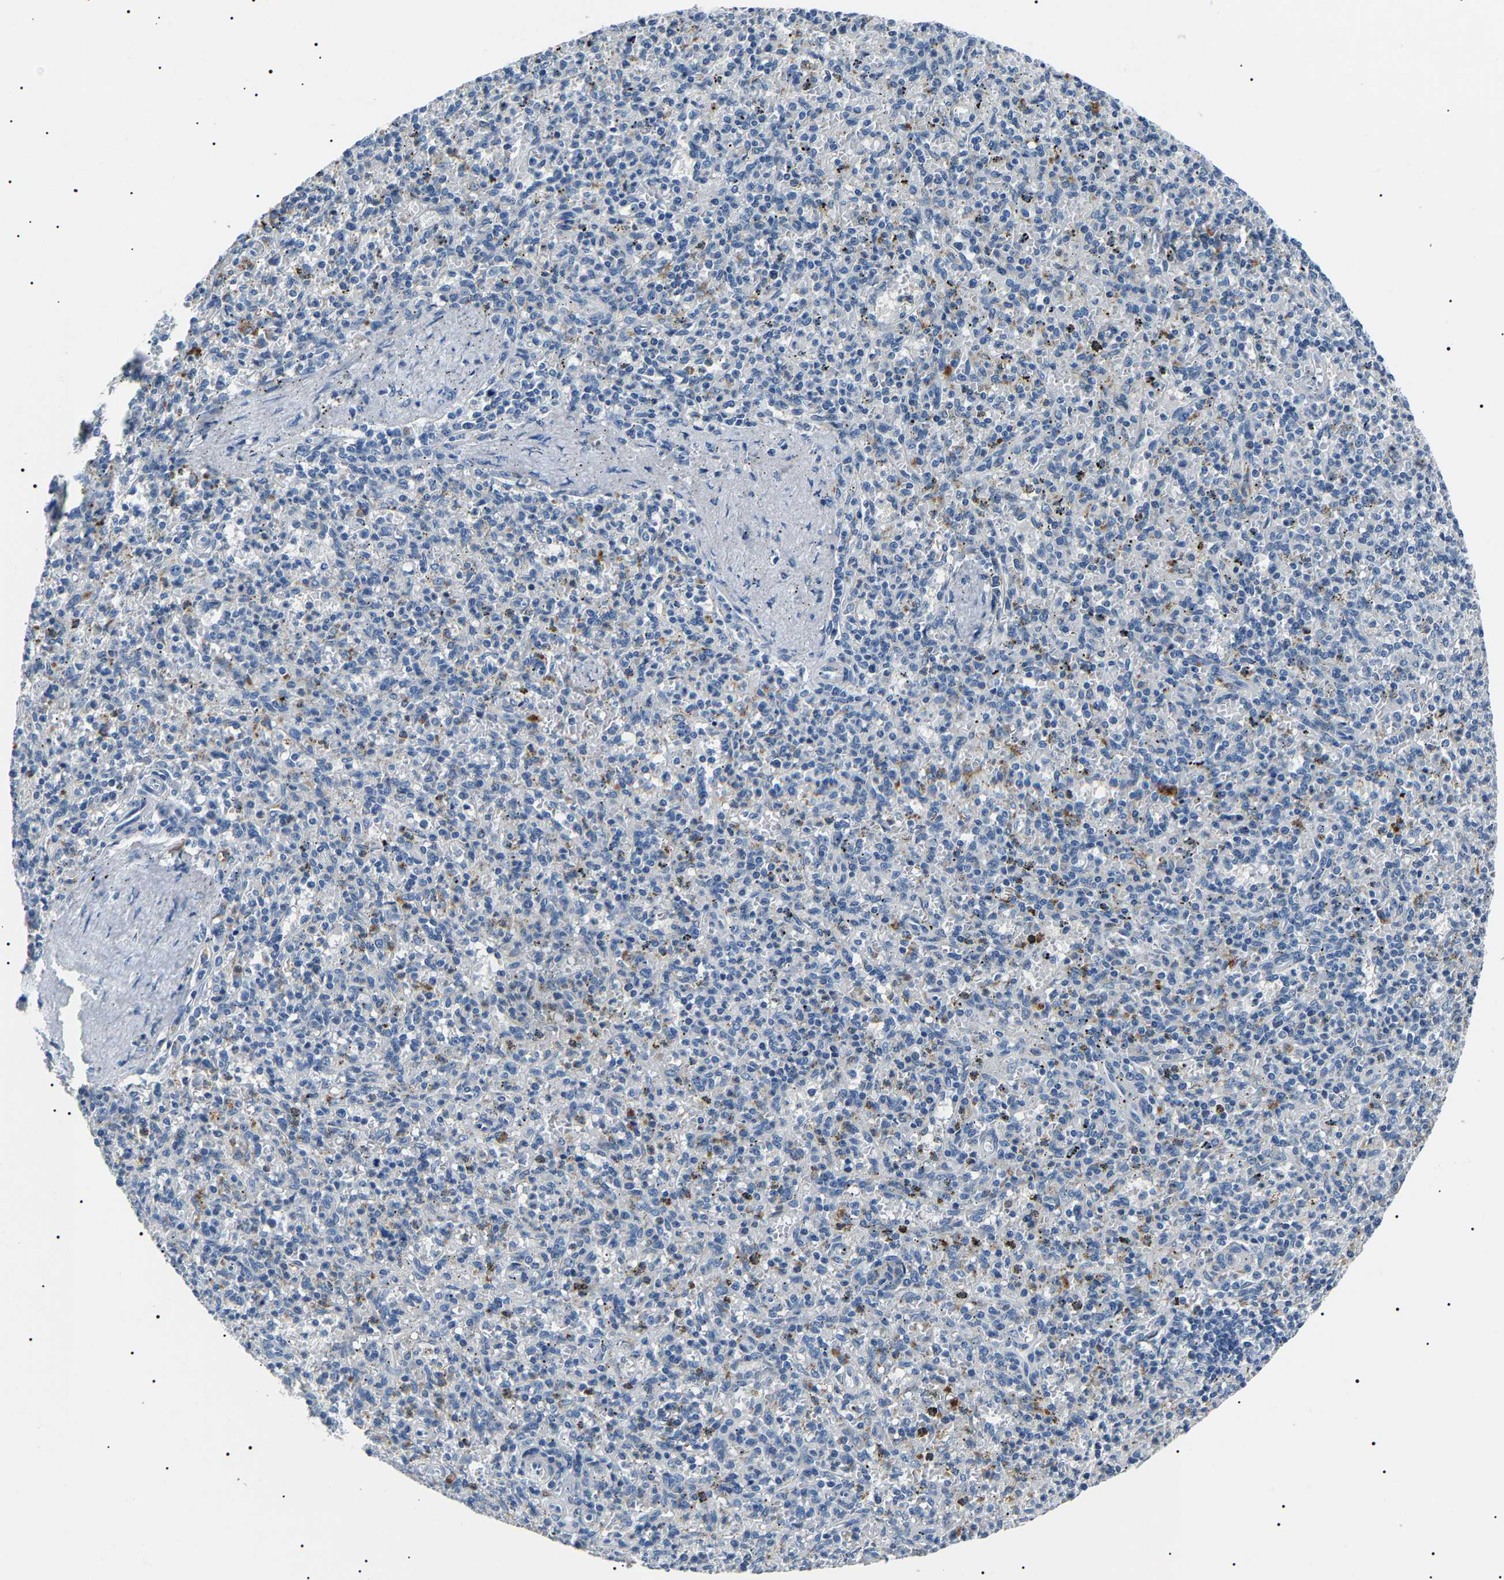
{"staining": {"intensity": "negative", "quantity": "none", "location": "none"}, "tissue": "spleen", "cell_type": "Cells in red pulp", "image_type": "normal", "snomed": [{"axis": "morphology", "description": "Normal tissue, NOS"}, {"axis": "topography", "description": "Spleen"}], "caption": "Immunohistochemistry (IHC) of benign human spleen reveals no positivity in cells in red pulp.", "gene": "KLK15", "patient": {"sex": "male", "age": 72}}